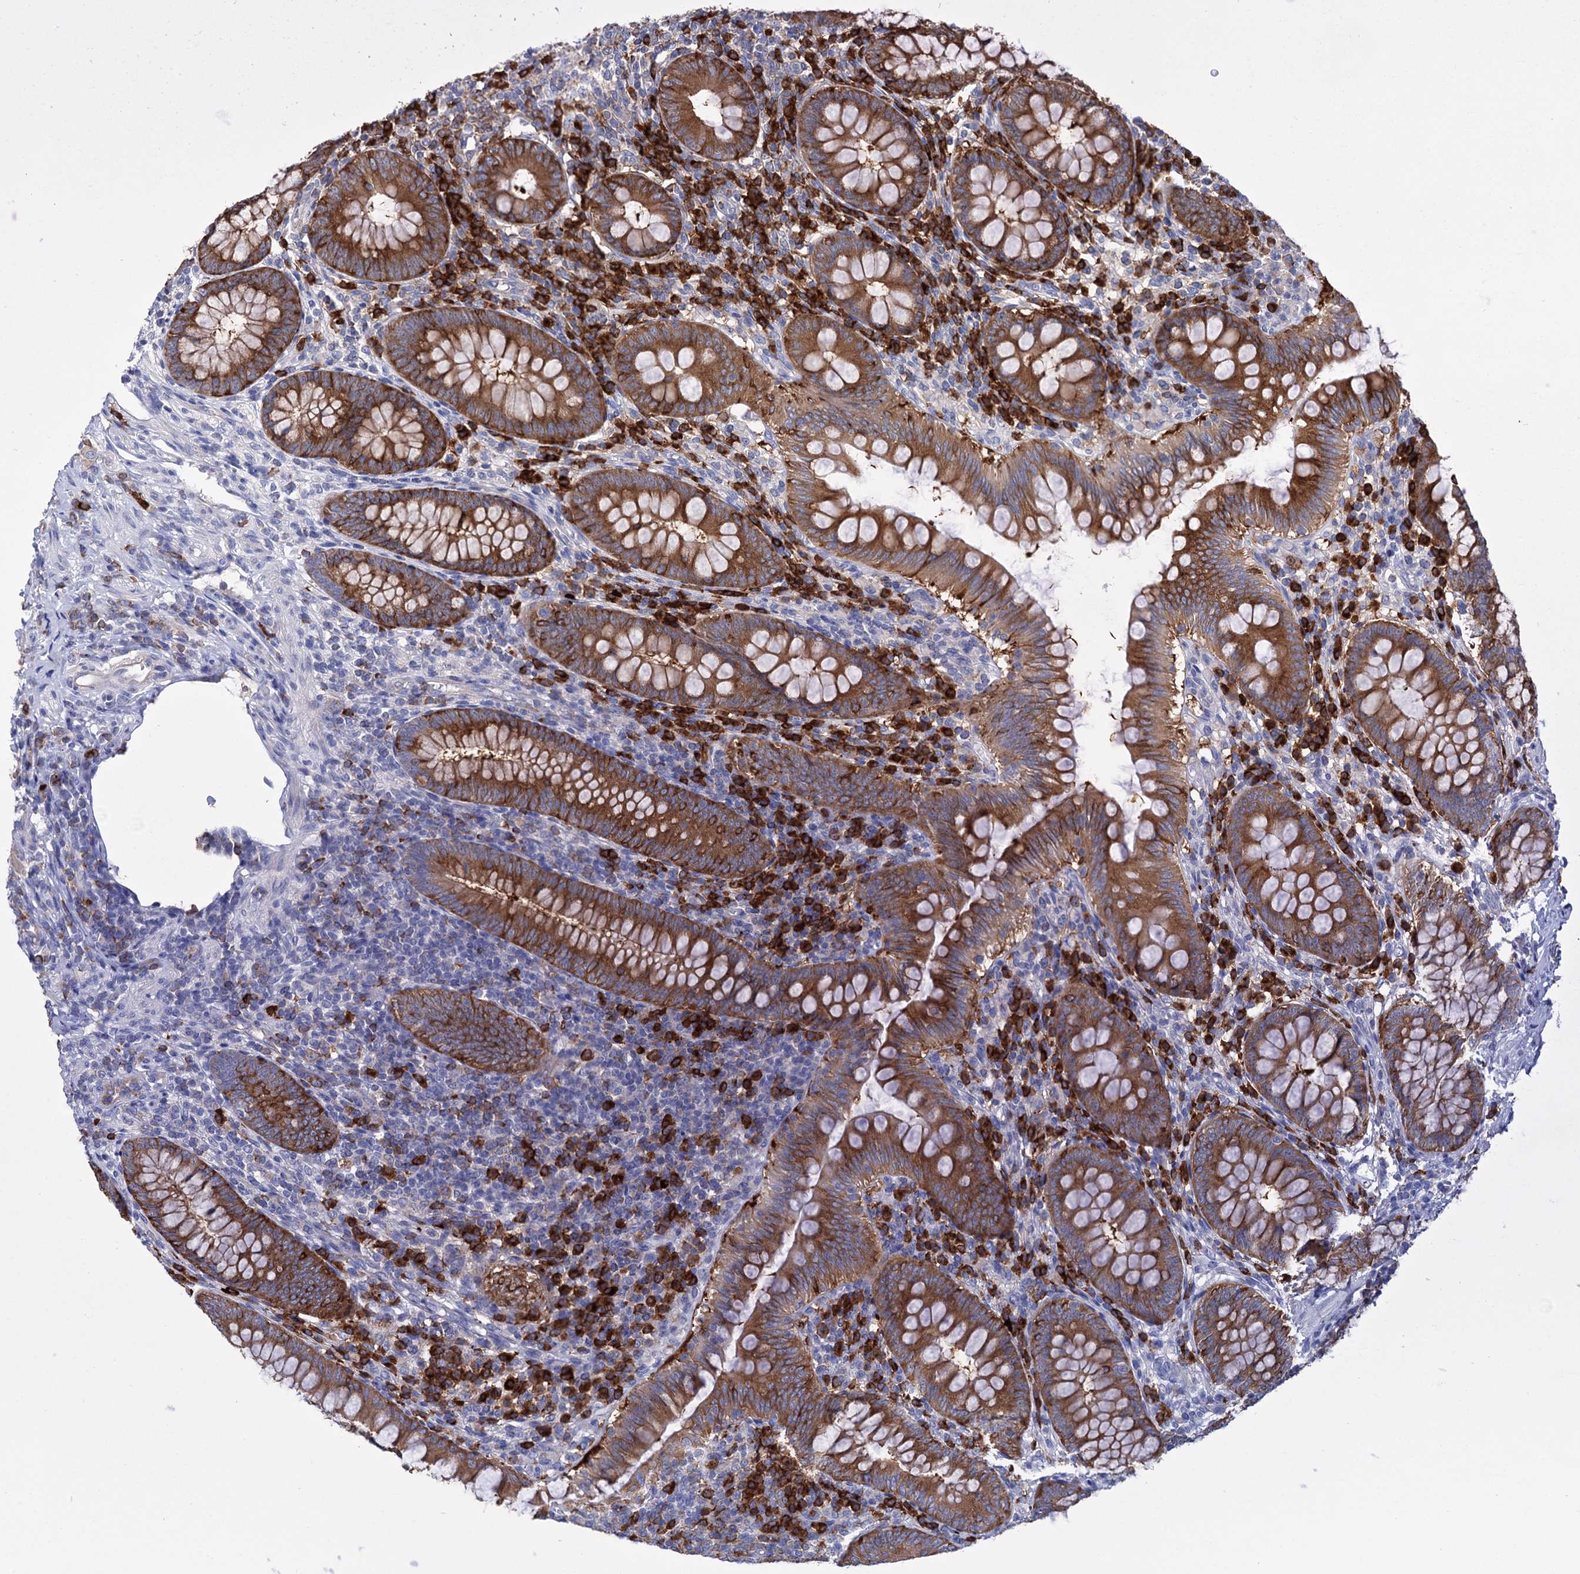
{"staining": {"intensity": "strong", "quantity": ">75%", "location": "cytoplasmic/membranous"}, "tissue": "appendix", "cell_type": "Glandular cells", "image_type": "normal", "snomed": [{"axis": "morphology", "description": "Normal tissue, NOS"}, {"axis": "topography", "description": "Appendix"}], "caption": "Human appendix stained for a protein (brown) displays strong cytoplasmic/membranous positive staining in approximately >75% of glandular cells.", "gene": "BBS4", "patient": {"sex": "male", "age": 14}}